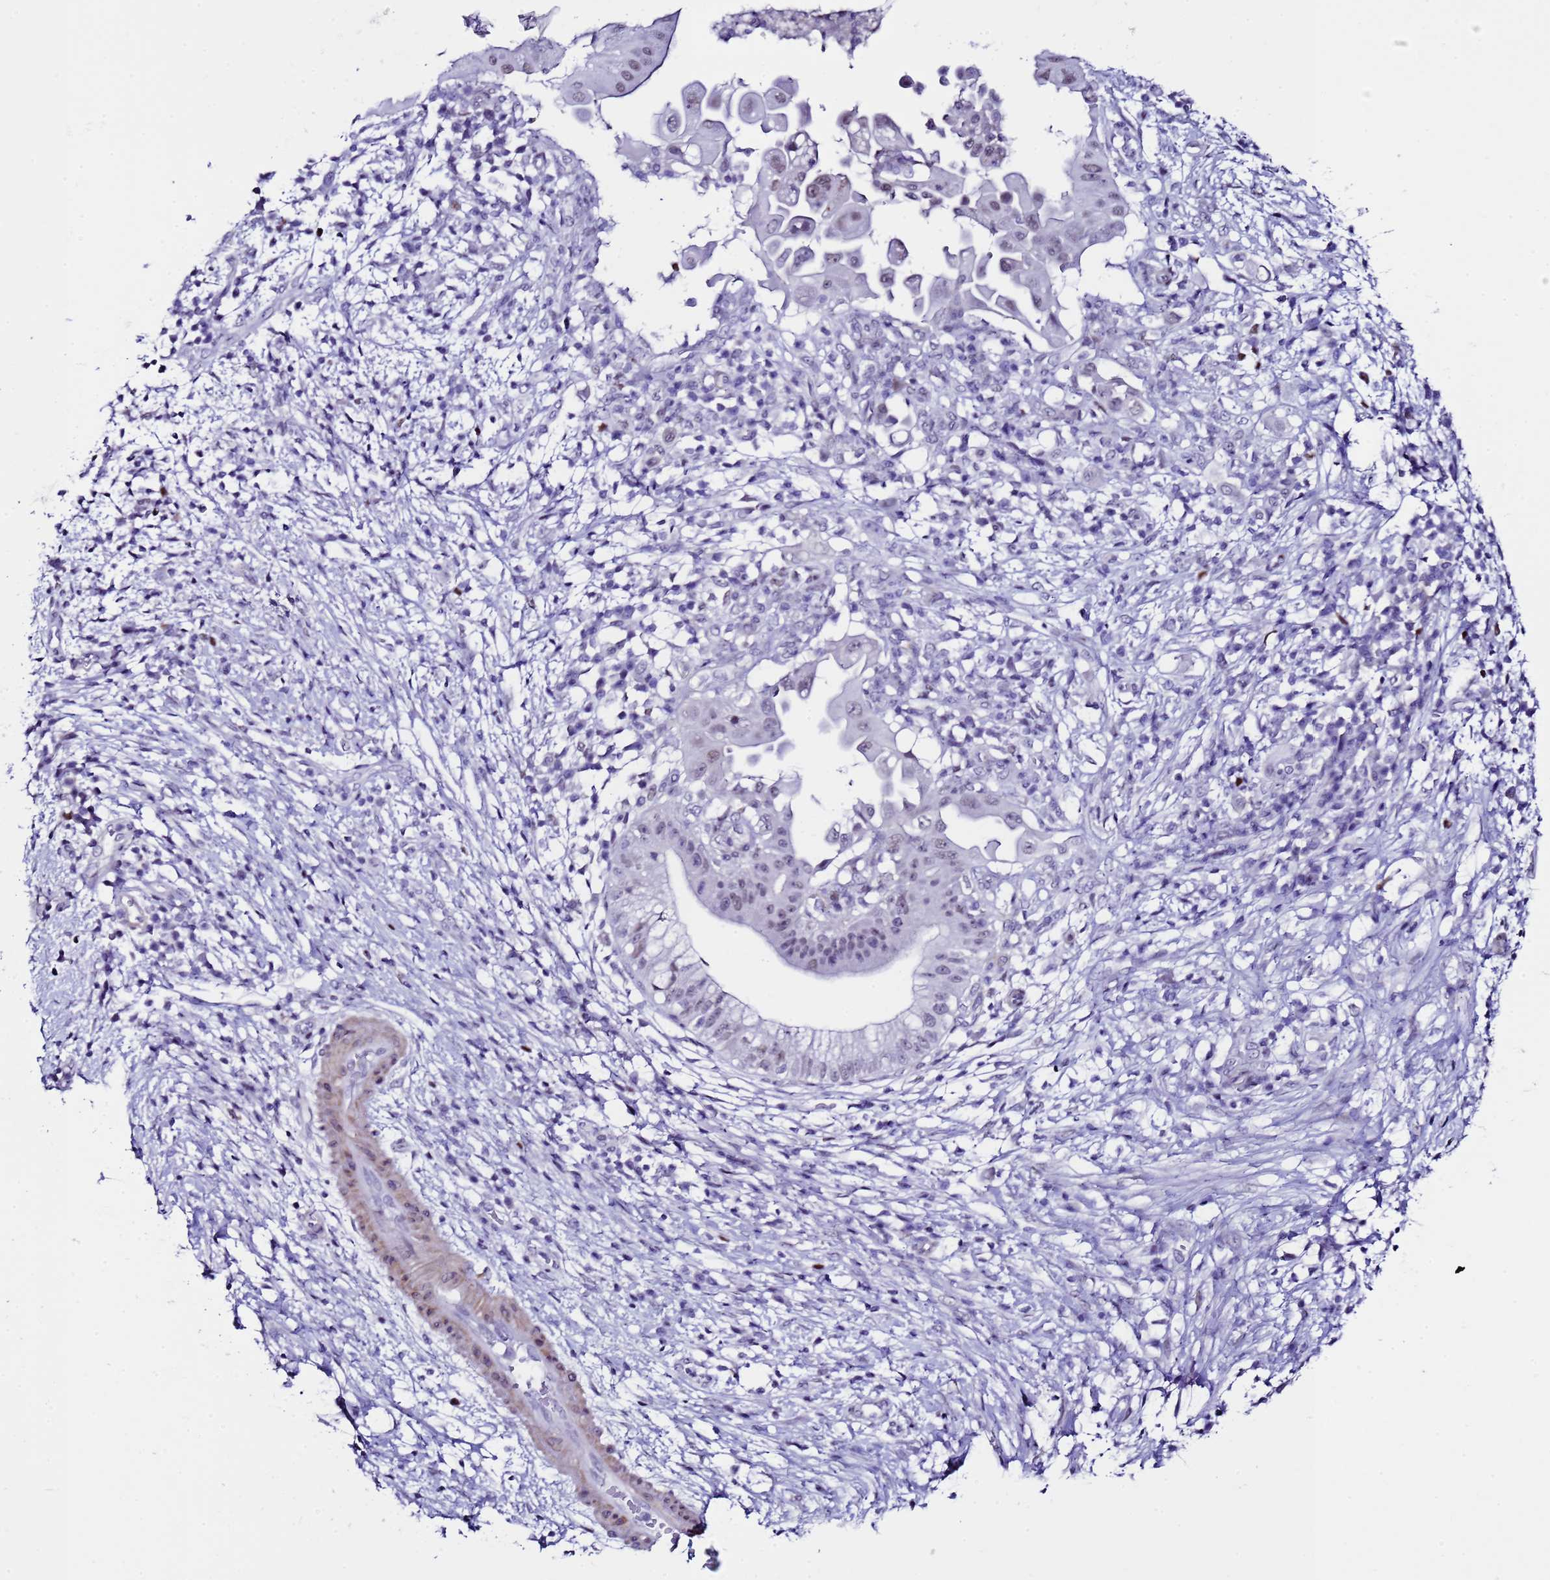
{"staining": {"intensity": "weak", "quantity": "25%-75%", "location": "nuclear"}, "tissue": "pancreatic cancer", "cell_type": "Tumor cells", "image_type": "cancer", "snomed": [{"axis": "morphology", "description": "Adenocarcinoma, NOS"}, {"axis": "topography", "description": "Pancreas"}], "caption": "Immunohistochemical staining of pancreatic adenocarcinoma demonstrates weak nuclear protein positivity in about 25%-75% of tumor cells.", "gene": "BCL7A", "patient": {"sex": "male", "age": 68}}